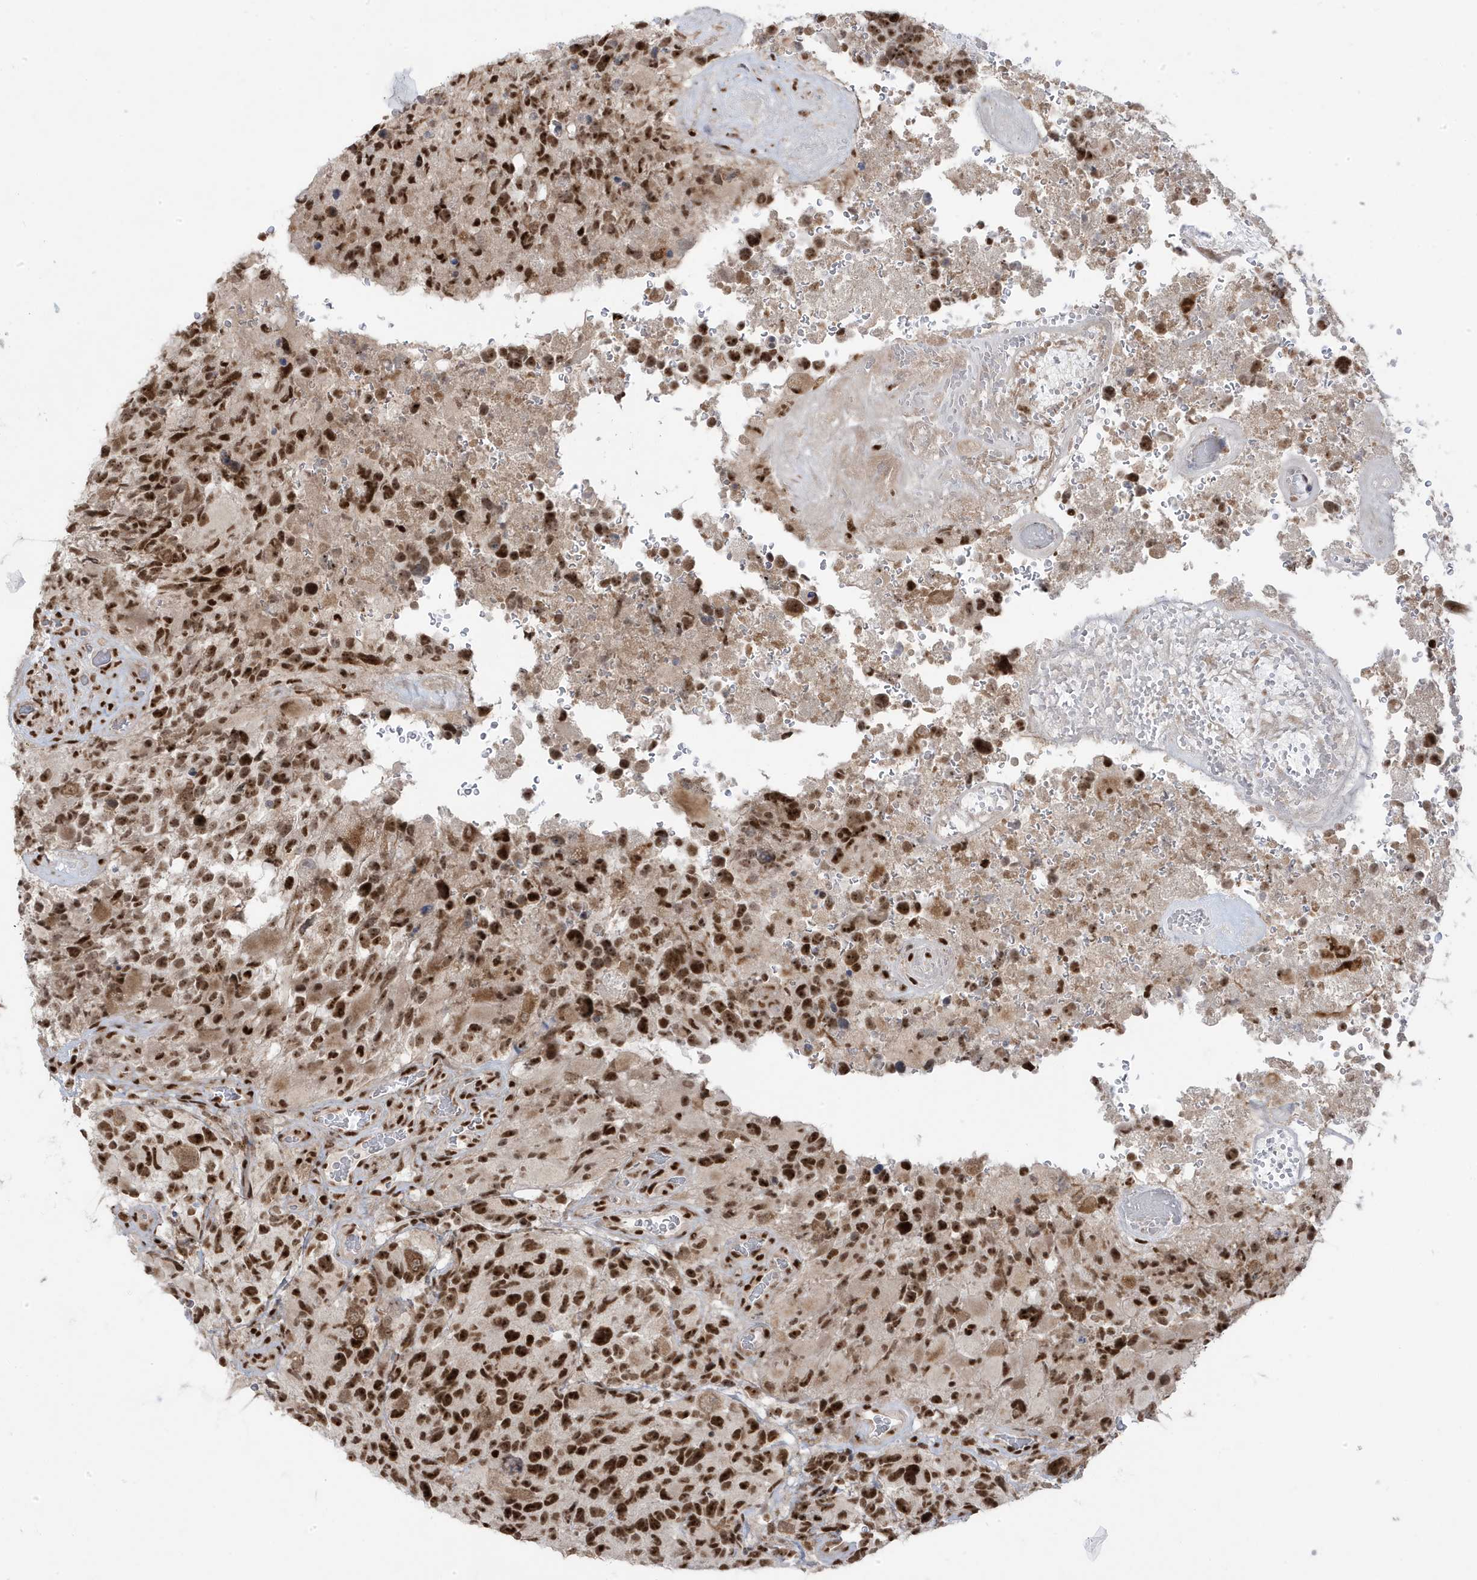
{"staining": {"intensity": "strong", "quantity": ">75%", "location": "nuclear"}, "tissue": "glioma", "cell_type": "Tumor cells", "image_type": "cancer", "snomed": [{"axis": "morphology", "description": "Glioma, malignant, High grade"}, {"axis": "topography", "description": "Brain"}], "caption": "A brown stain highlights strong nuclear expression of a protein in malignant high-grade glioma tumor cells. Immunohistochemistry stains the protein of interest in brown and the nuclei are stained blue.", "gene": "MTREX", "patient": {"sex": "male", "age": 69}}